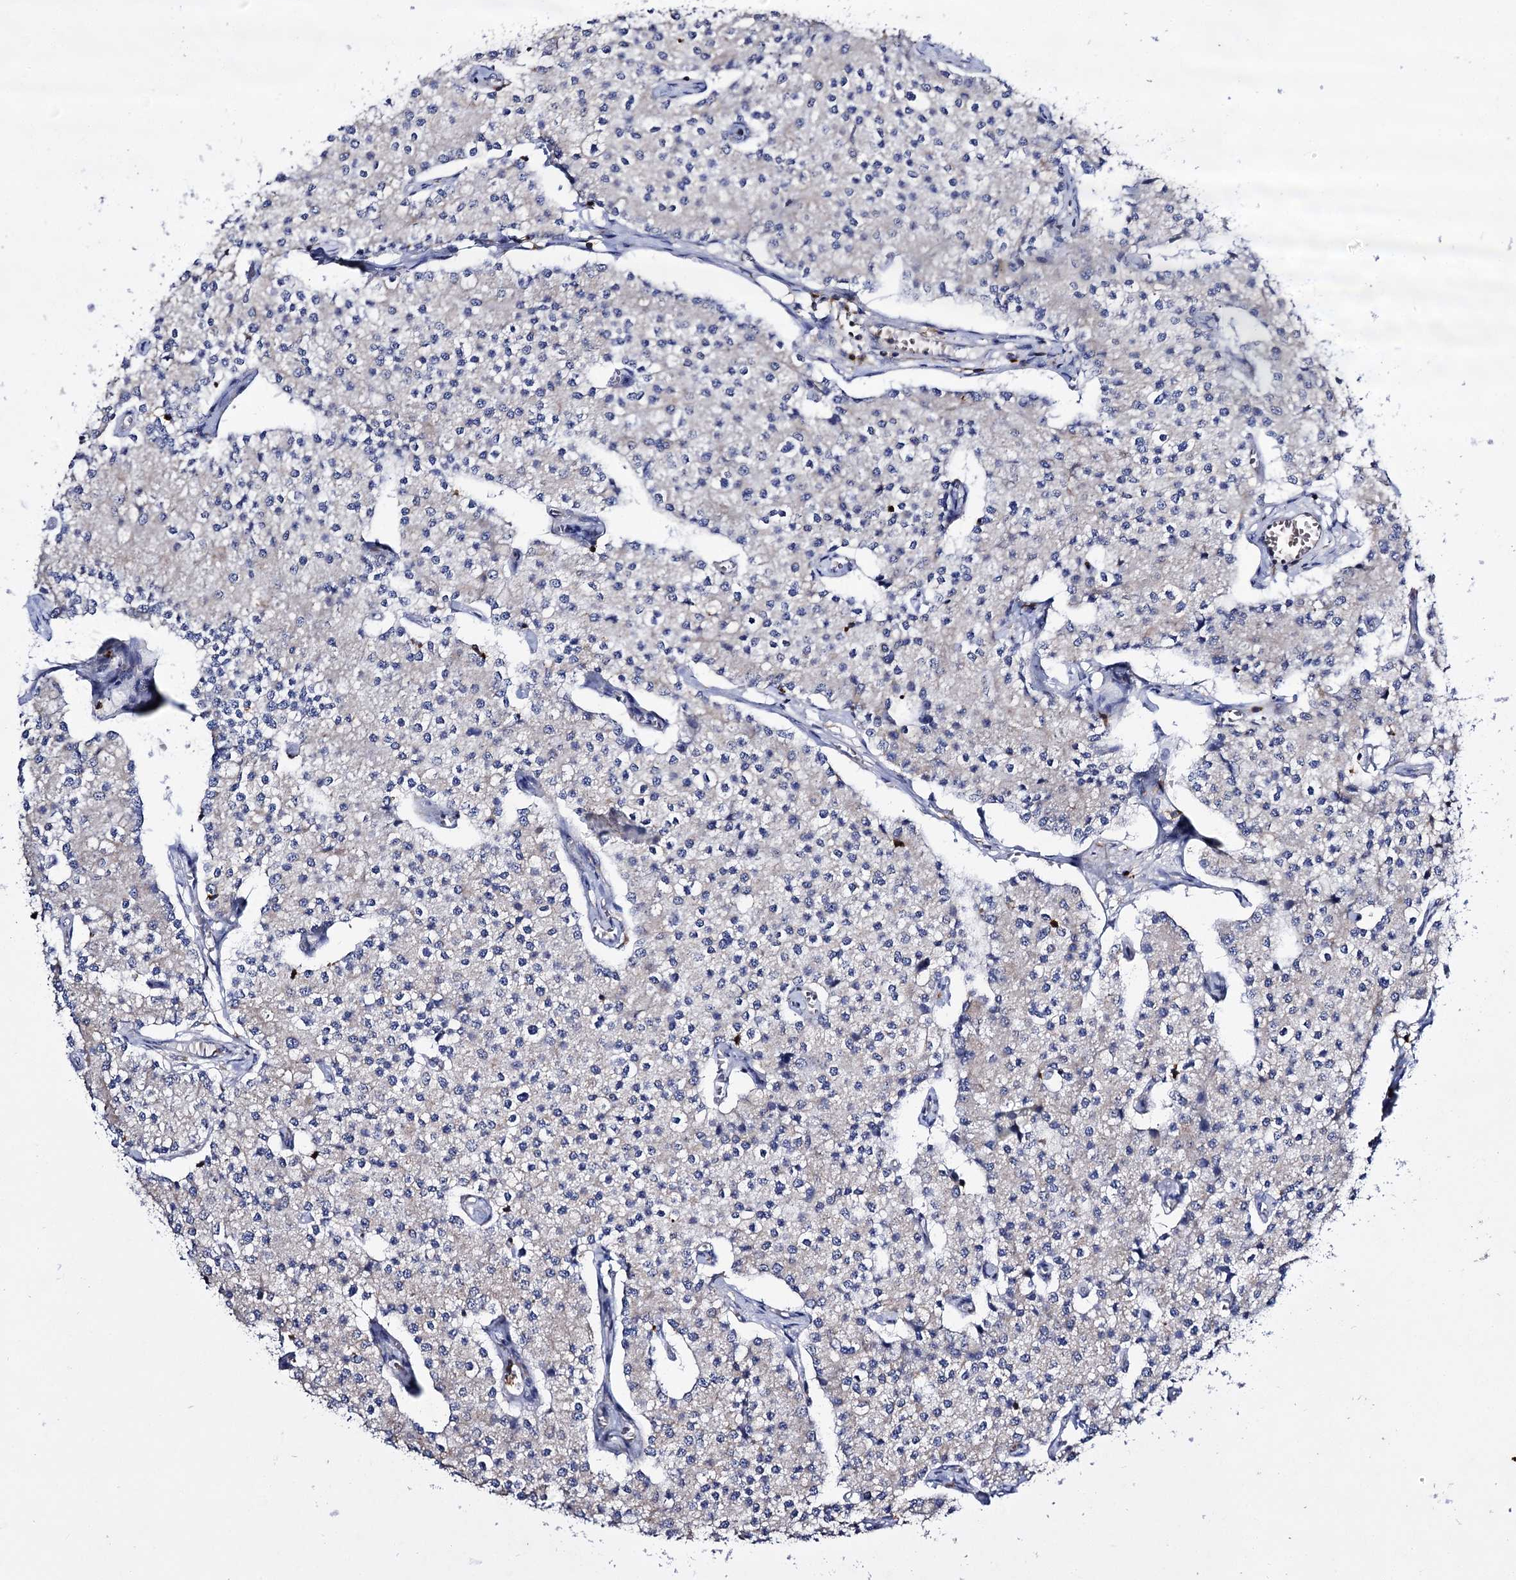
{"staining": {"intensity": "weak", "quantity": "<25%", "location": "cytoplasmic/membranous"}, "tissue": "carcinoid", "cell_type": "Tumor cells", "image_type": "cancer", "snomed": [{"axis": "morphology", "description": "Carcinoid, malignant, NOS"}, {"axis": "topography", "description": "Colon"}], "caption": "Human carcinoid stained for a protein using immunohistochemistry reveals no positivity in tumor cells.", "gene": "UBASH3B", "patient": {"sex": "female", "age": 52}}